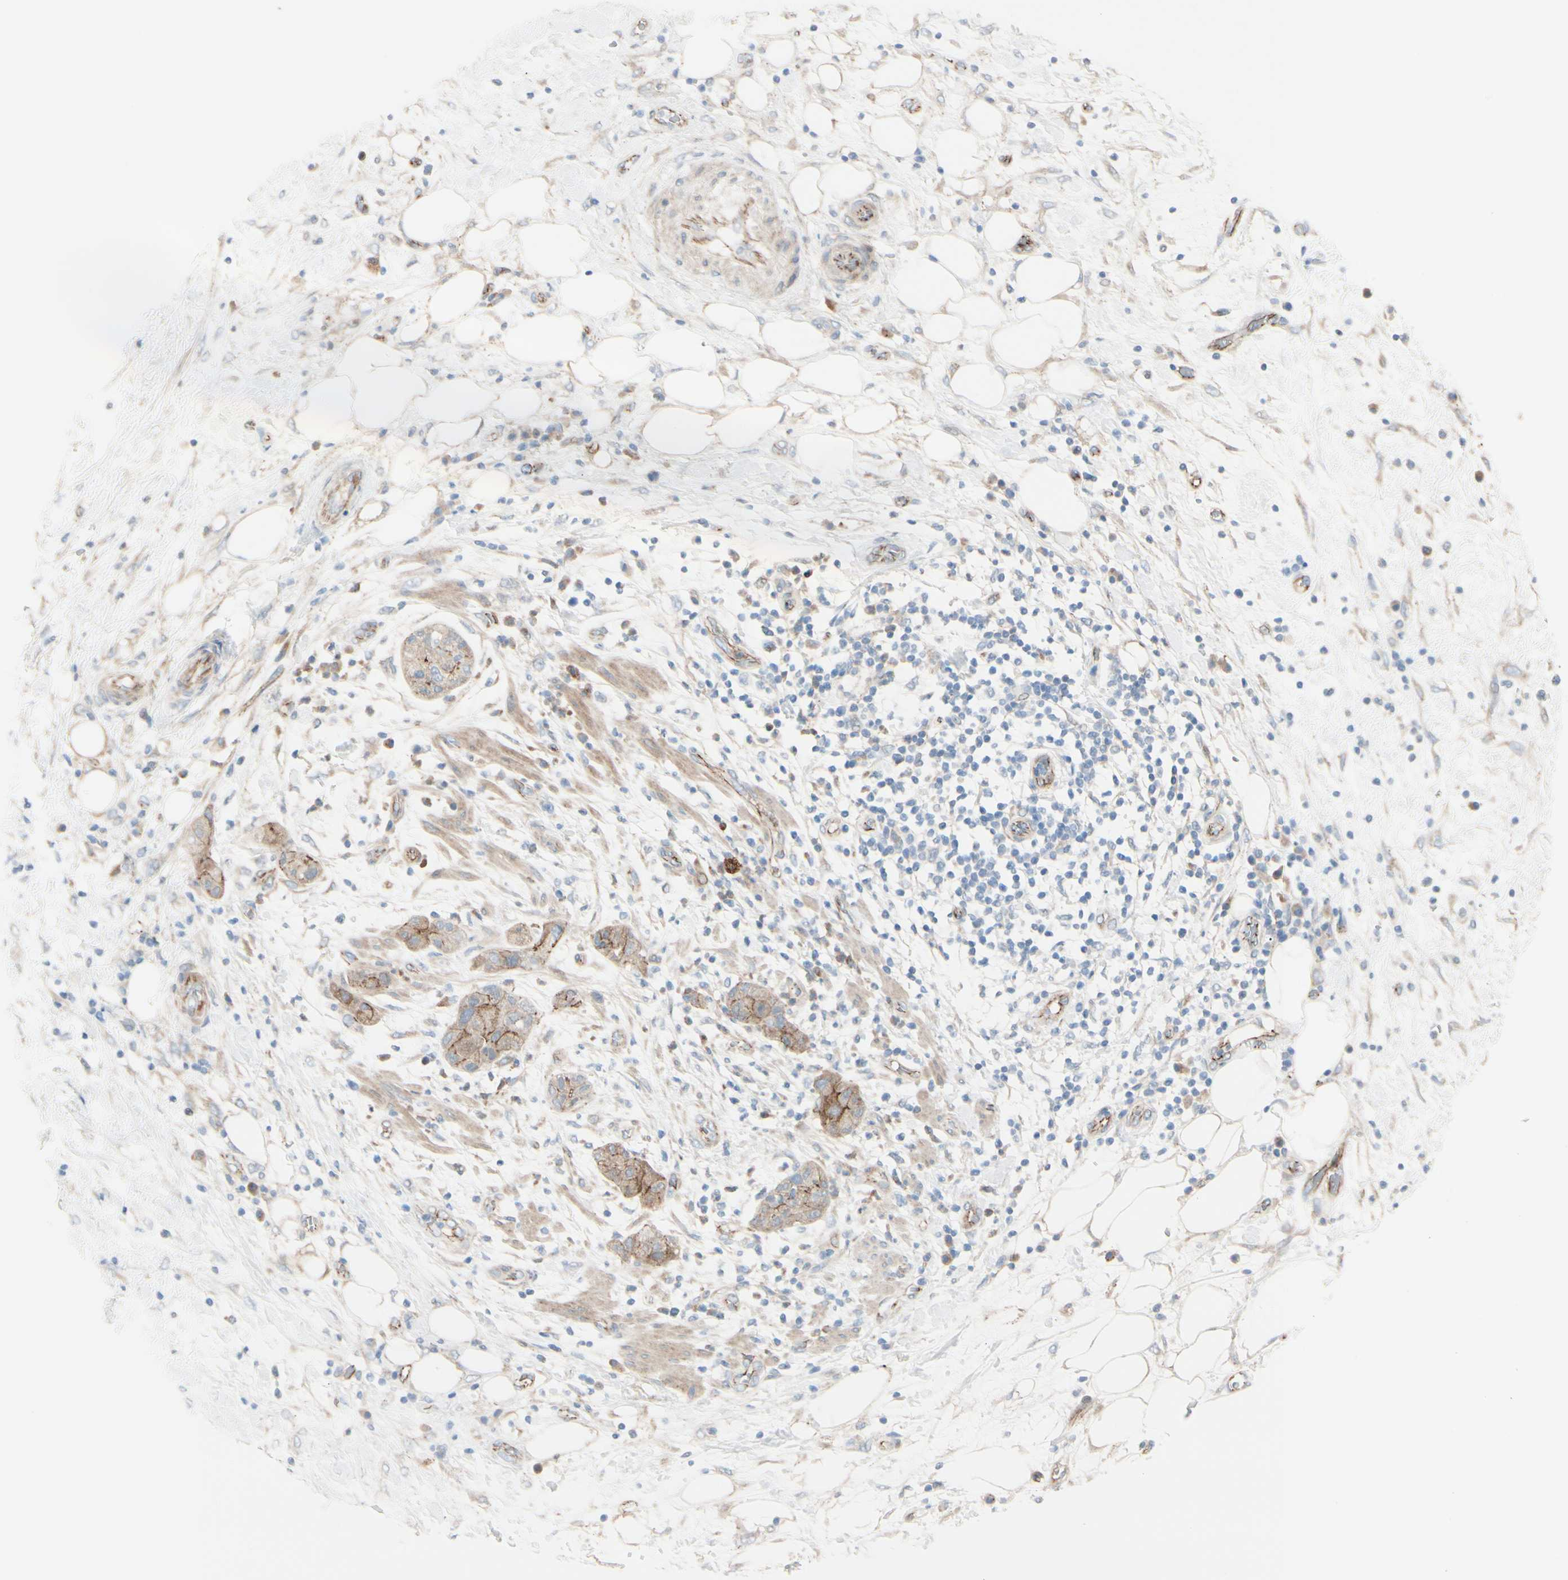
{"staining": {"intensity": "weak", "quantity": "25%-75%", "location": "cytoplasmic/membranous"}, "tissue": "pancreatic cancer", "cell_type": "Tumor cells", "image_type": "cancer", "snomed": [{"axis": "morphology", "description": "Adenocarcinoma, NOS"}, {"axis": "topography", "description": "Pancreas"}], "caption": "Protein staining reveals weak cytoplasmic/membranous positivity in approximately 25%-75% of tumor cells in pancreatic cancer.", "gene": "TJP1", "patient": {"sex": "female", "age": 78}}